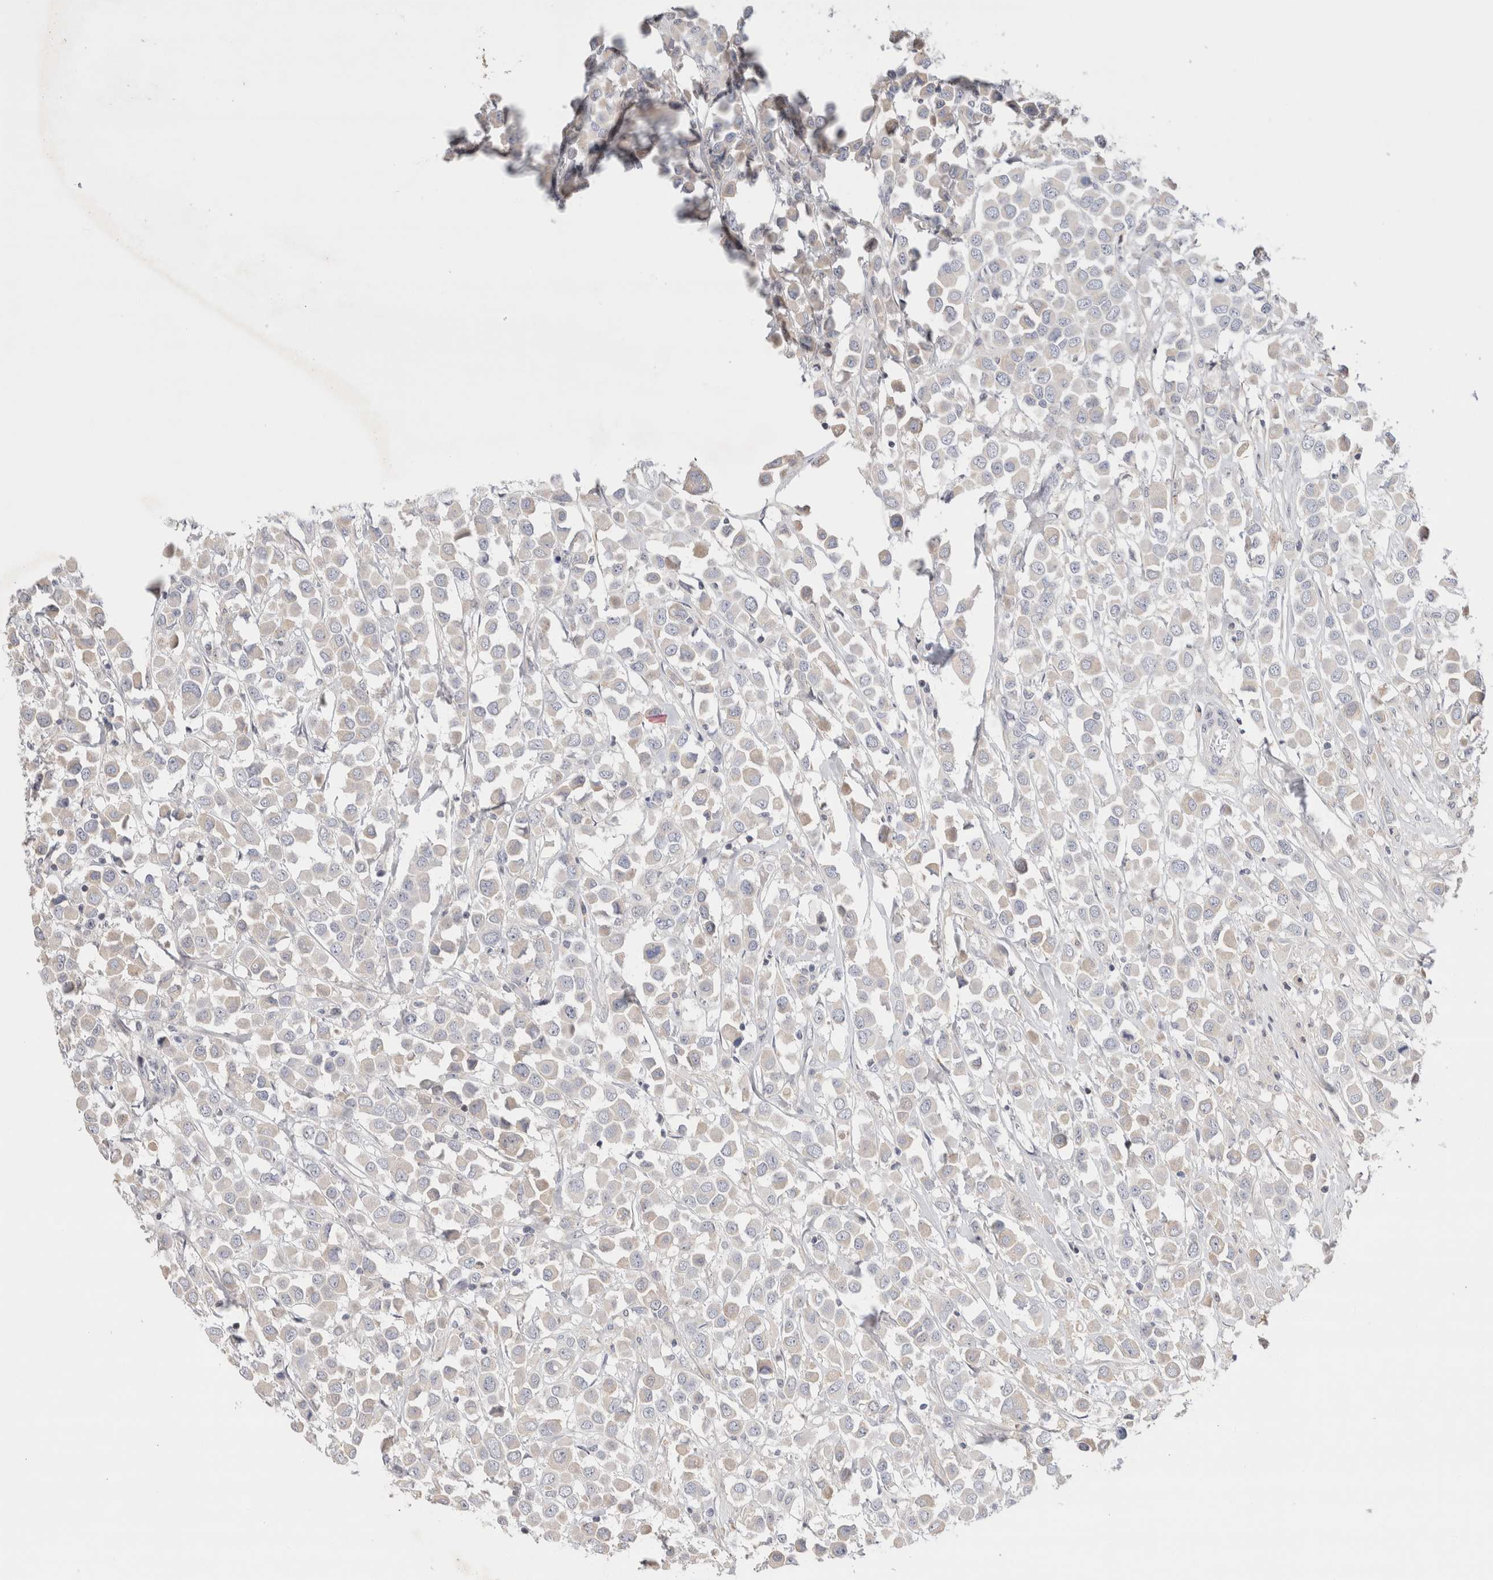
{"staining": {"intensity": "negative", "quantity": "none", "location": "none"}, "tissue": "breast cancer", "cell_type": "Tumor cells", "image_type": "cancer", "snomed": [{"axis": "morphology", "description": "Duct carcinoma"}, {"axis": "topography", "description": "Breast"}], "caption": "An image of infiltrating ductal carcinoma (breast) stained for a protein reveals no brown staining in tumor cells.", "gene": "ECHDC2", "patient": {"sex": "female", "age": 61}}